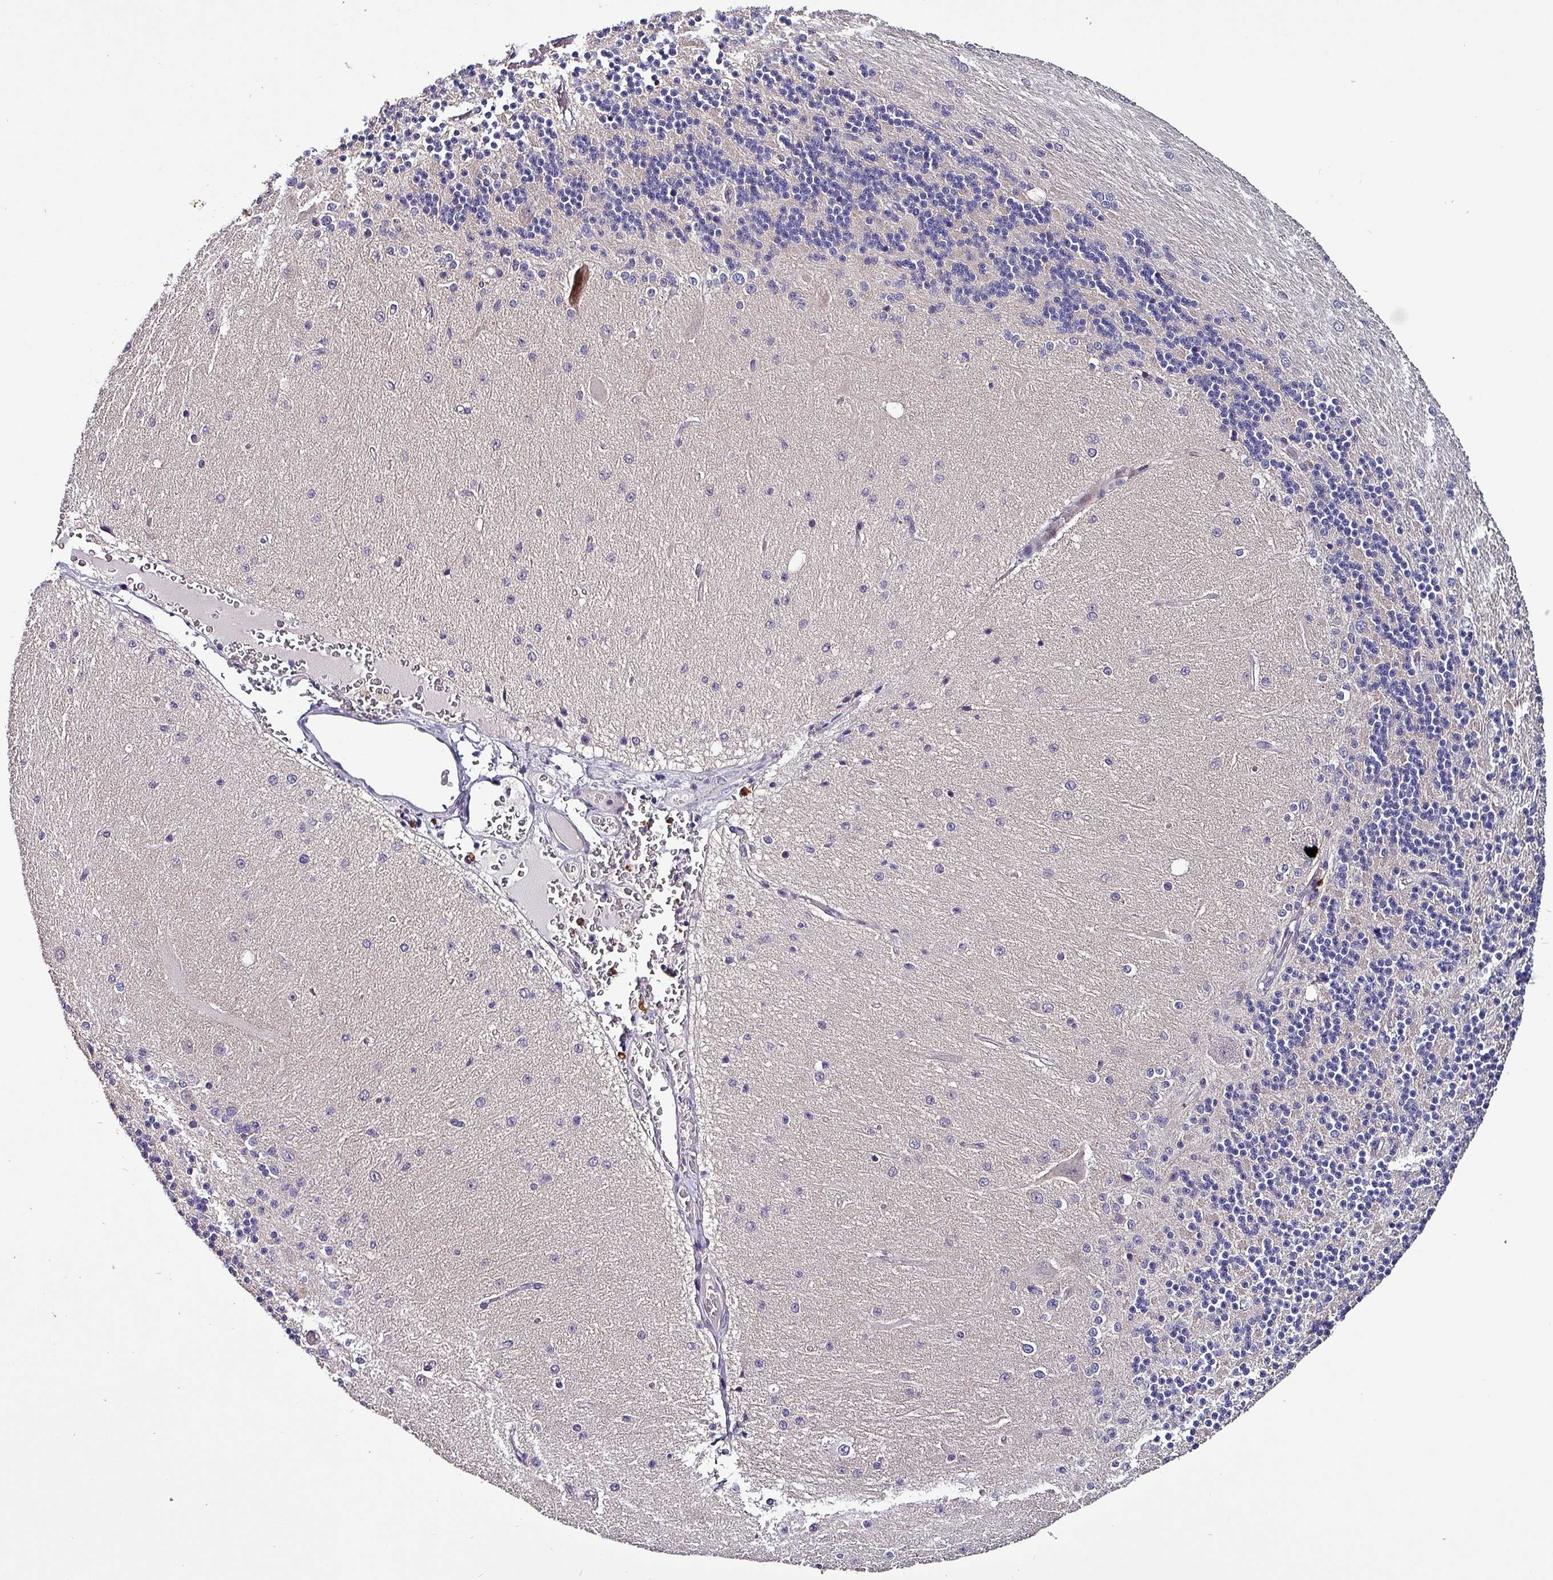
{"staining": {"intensity": "negative", "quantity": "none", "location": "none"}, "tissue": "cerebellum", "cell_type": "Cells in granular layer", "image_type": "normal", "snomed": [{"axis": "morphology", "description": "Normal tissue, NOS"}, {"axis": "topography", "description": "Cerebellum"}], "caption": "An immunohistochemistry (IHC) image of normal cerebellum is shown. There is no staining in cells in granular layer of cerebellum.", "gene": "GRAPL", "patient": {"sex": "female", "age": 29}}